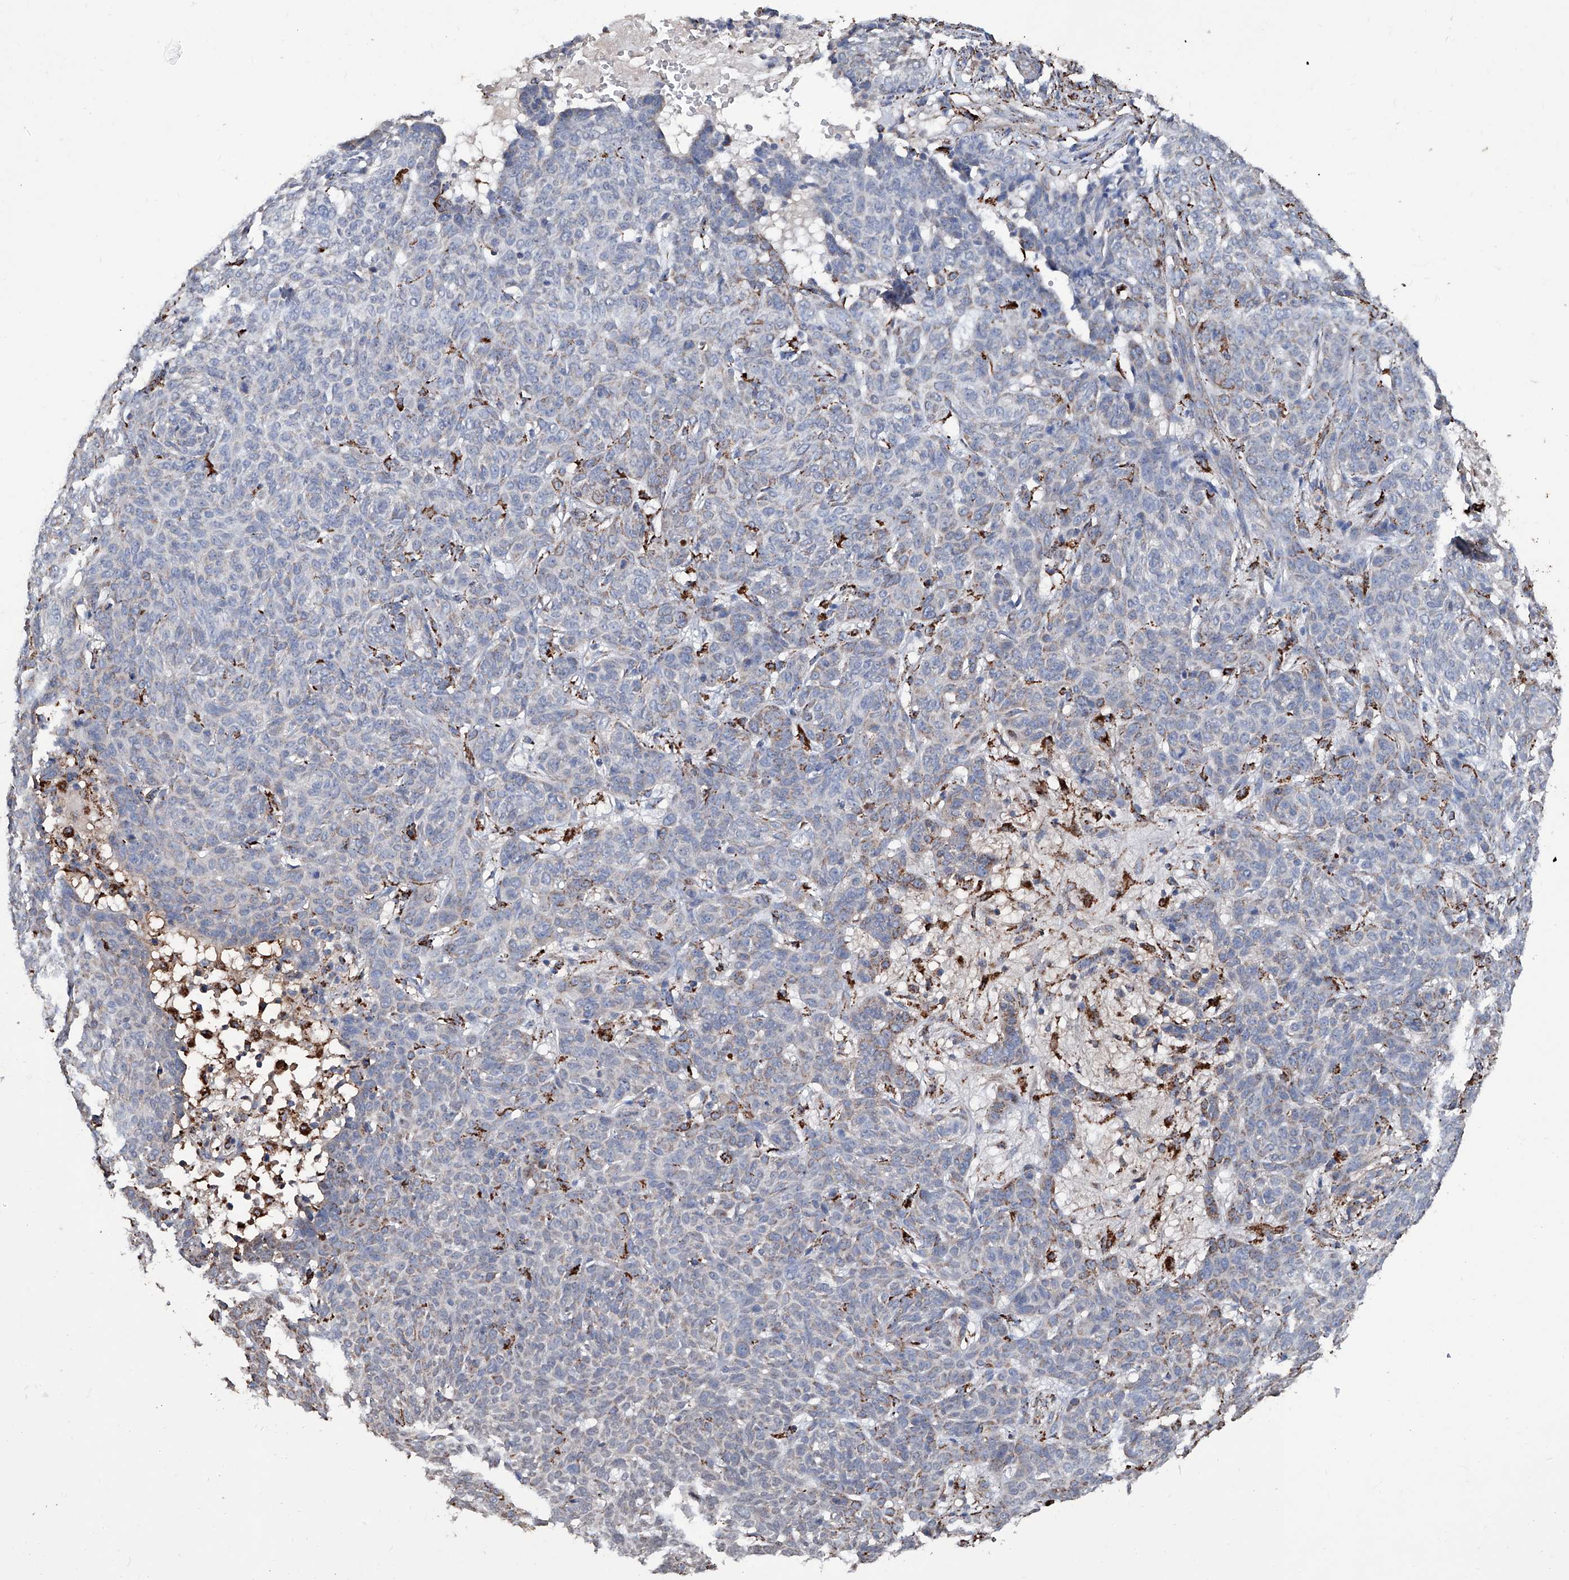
{"staining": {"intensity": "weak", "quantity": "<25%", "location": "cytoplasmic/membranous"}, "tissue": "skin cancer", "cell_type": "Tumor cells", "image_type": "cancer", "snomed": [{"axis": "morphology", "description": "Basal cell carcinoma"}, {"axis": "topography", "description": "Skin"}], "caption": "IHC micrograph of skin cancer (basal cell carcinoma) stained for a protein (brown), which displays no positivity in tumor cells.", "gene": "NHS", "patient": {"sex": "male", "age": 85}}